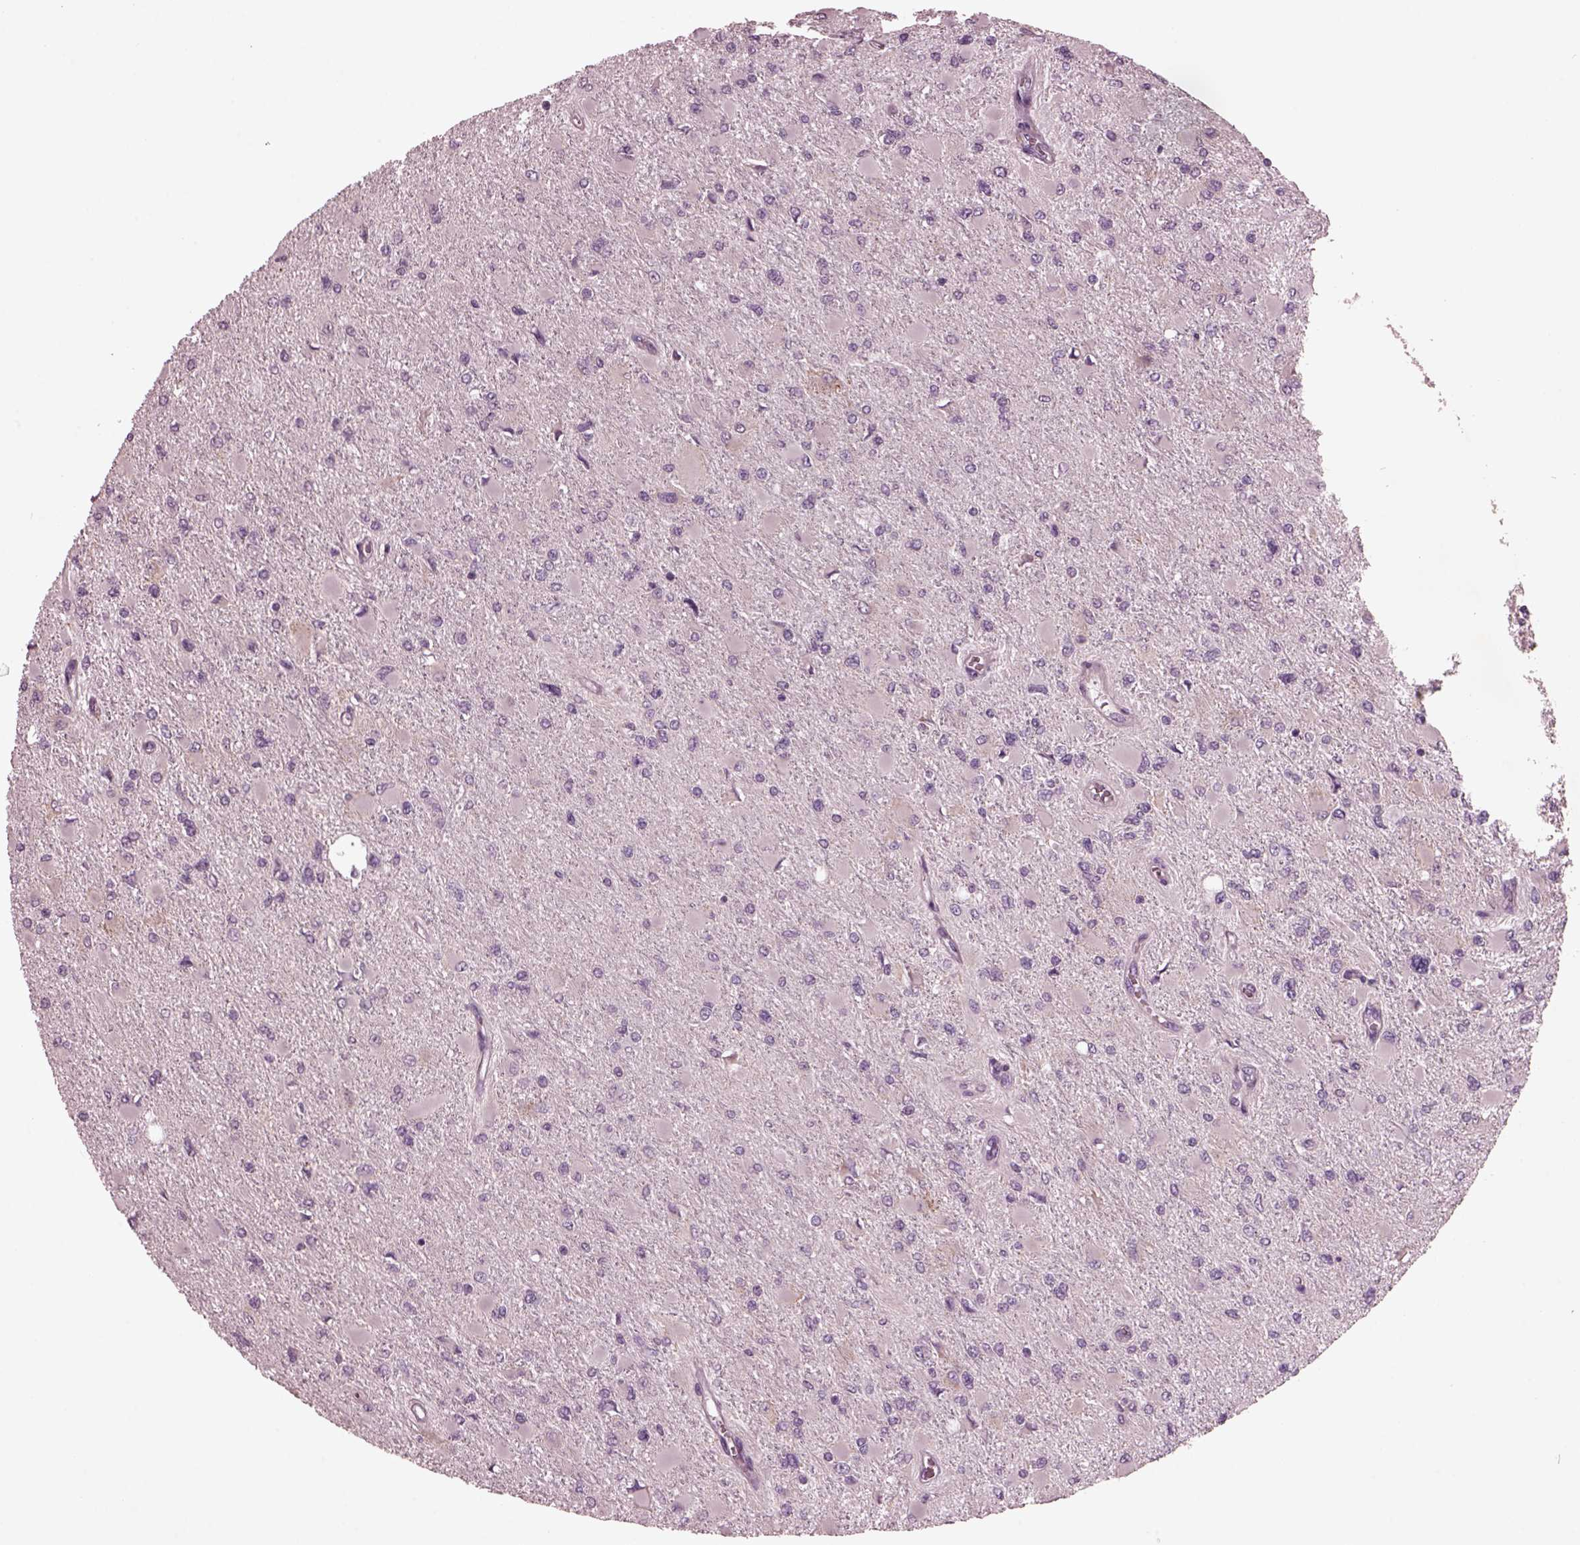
{"staining": {"intensity": "weak", "quantity": "<25%", "location": "cytoplasmic/membranous"}, "tissue": "glioma", "cell_type": "Tumor cells", "image_type": "cancer", "snomed": [{"axis": "morphology", "description": "Glioma, malignant, High grade"}, {"axis": "topography", "description": "Cerebral cortex"}], "caption": "The immunohistochemistry micrograph has no significant positivity in tumor cells of malignant glioma (high-grade) tissue.", "gene": "AP4M1", "patient": {"sex": "female", "age": 36}}